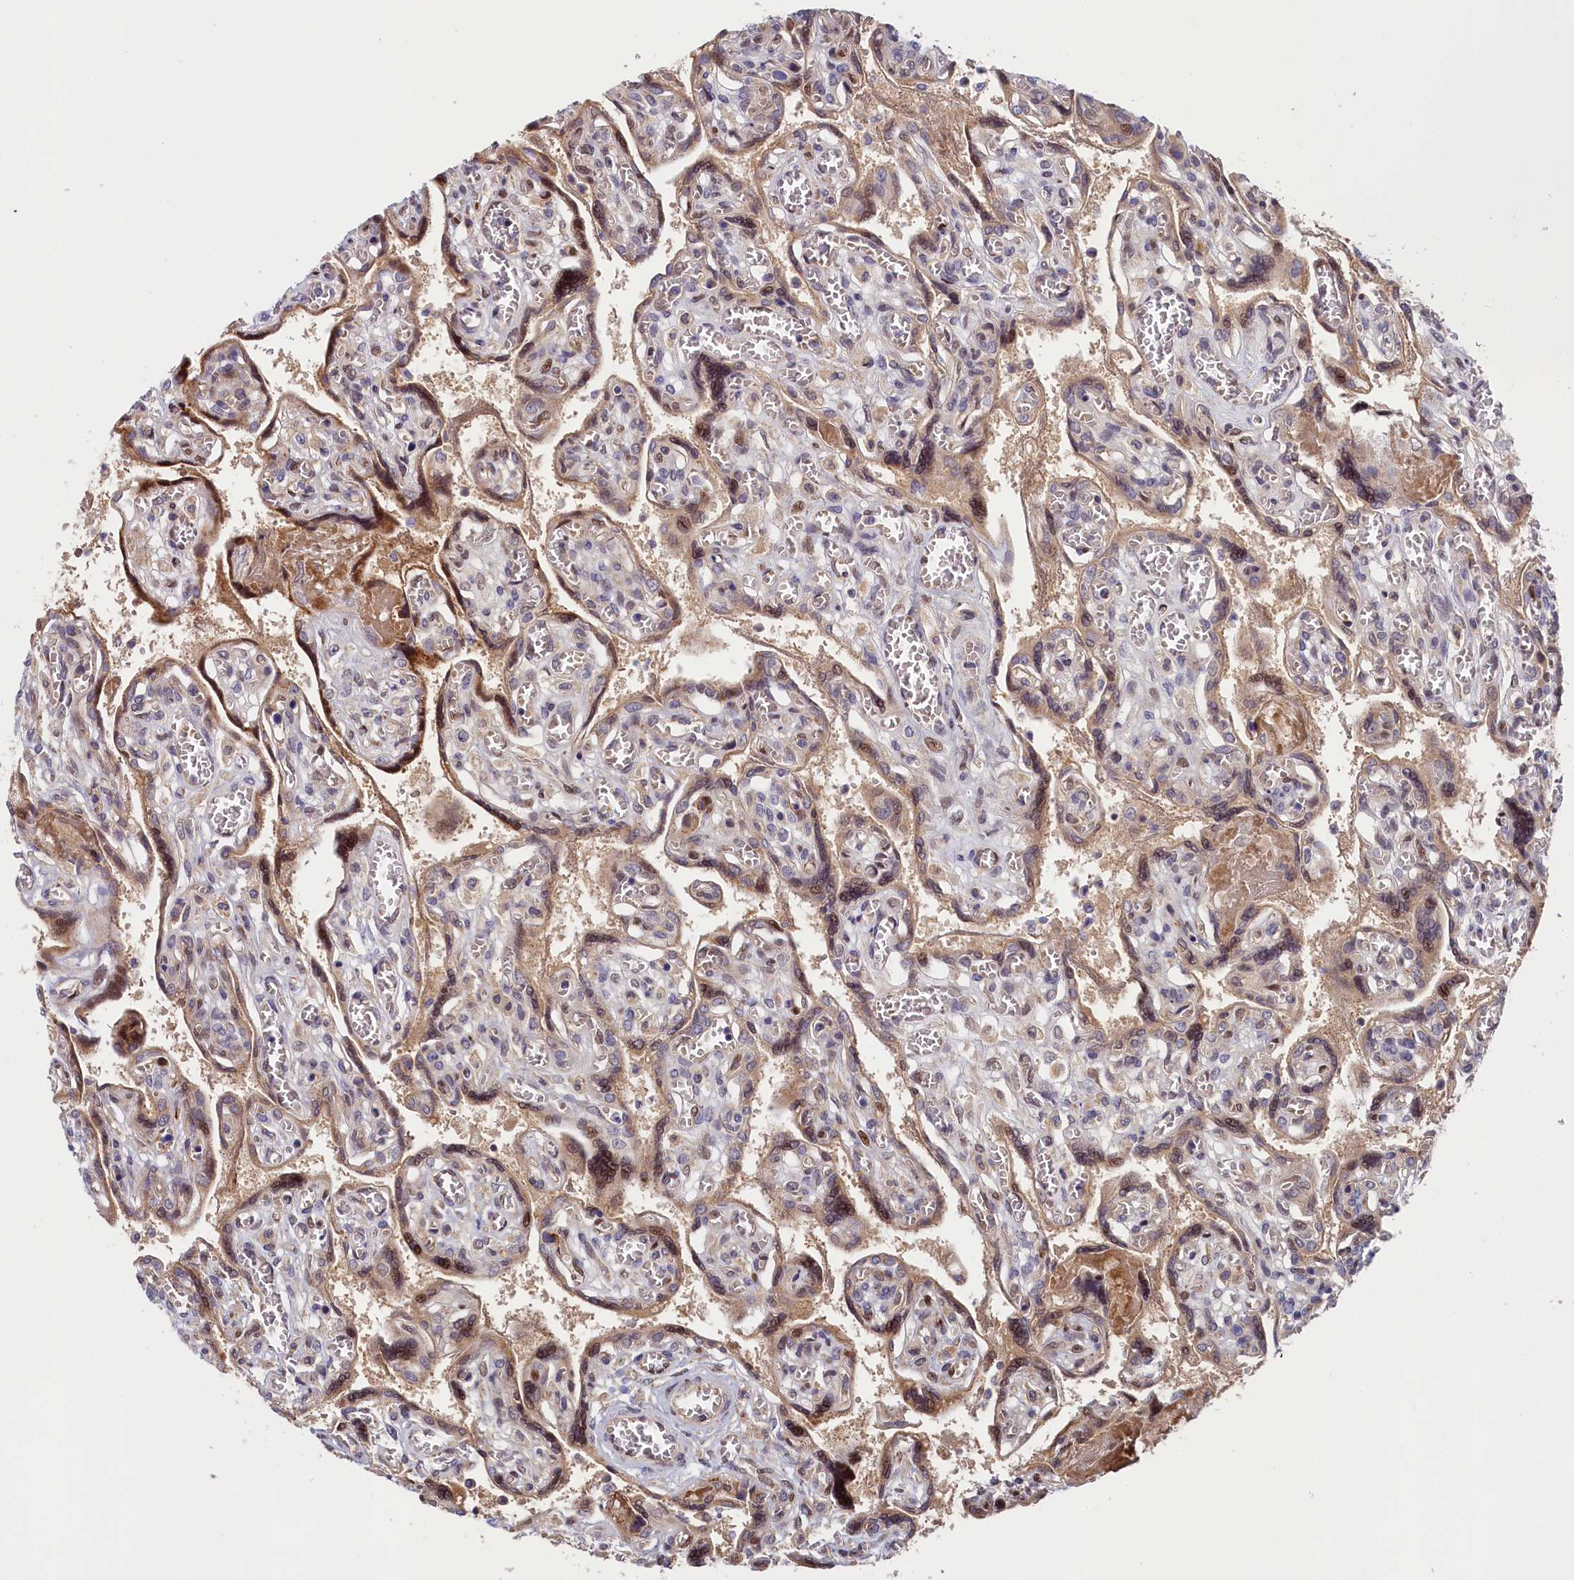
{"staining": {"intensity": "moderate", "quantity": ">75%", "location": "cytoplasmic/membranous,nuclear"}, "tissue": "placenta", "cell_type": "Trophoblastic cells", "image_type": "normal", "snomed": [{"axis": "morphology", "description": "Normal tissue, NOS"}, {"axis": "topography", "description": "Placenta"}], "caption": "Approximately >75% of trophoblastic cells in benign human placenta reveal moderate cytoplasmic/membranous,nuclear protein expression as visualized by brown immunohistochemical staining.", "gene": "CHST12", "patient": {"sex": "female", "age": 39}}